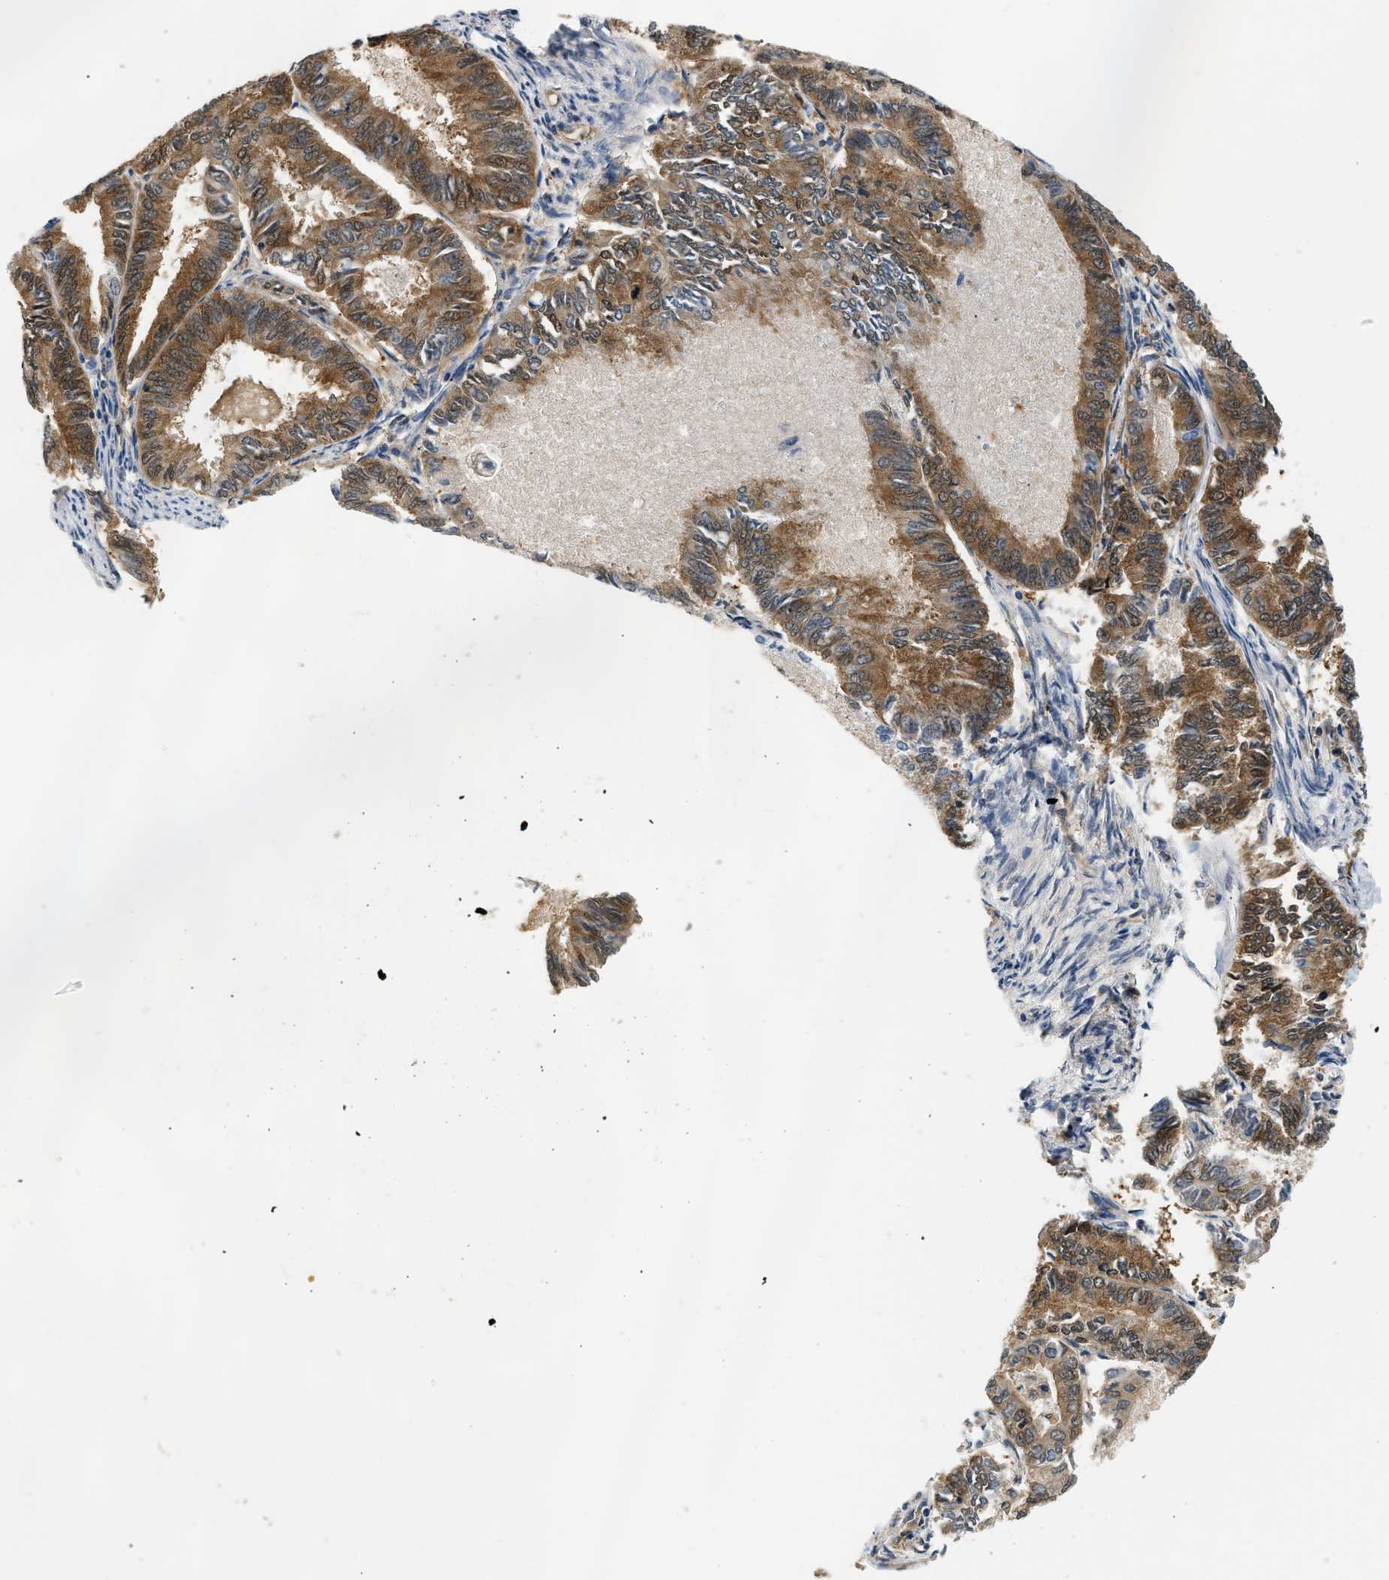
{"staining": {"intensity": "moderate", "quantity": ">75%", "location": "cytoplasmic/membranous,nuclear"}, "tissue": "endometrial cancer", "cell_type": "Tumor cells", "image_type": "cancer", "snomed": [{"axis": "morphology", "description": "Adenocarcinoma, NOS"}, {"axis": "topography", "description": "Endometrium"}], "caption": "Approximately >75% of tumor cells in human adenocarcinoma (endometrial) show moderate cytoplasmic/membranous and nuclear protein positivity as visualized by brown immunohistochemical staining.", "gene": "EIF4EBP2", "patient": {"sex": "female", "age": 86}}